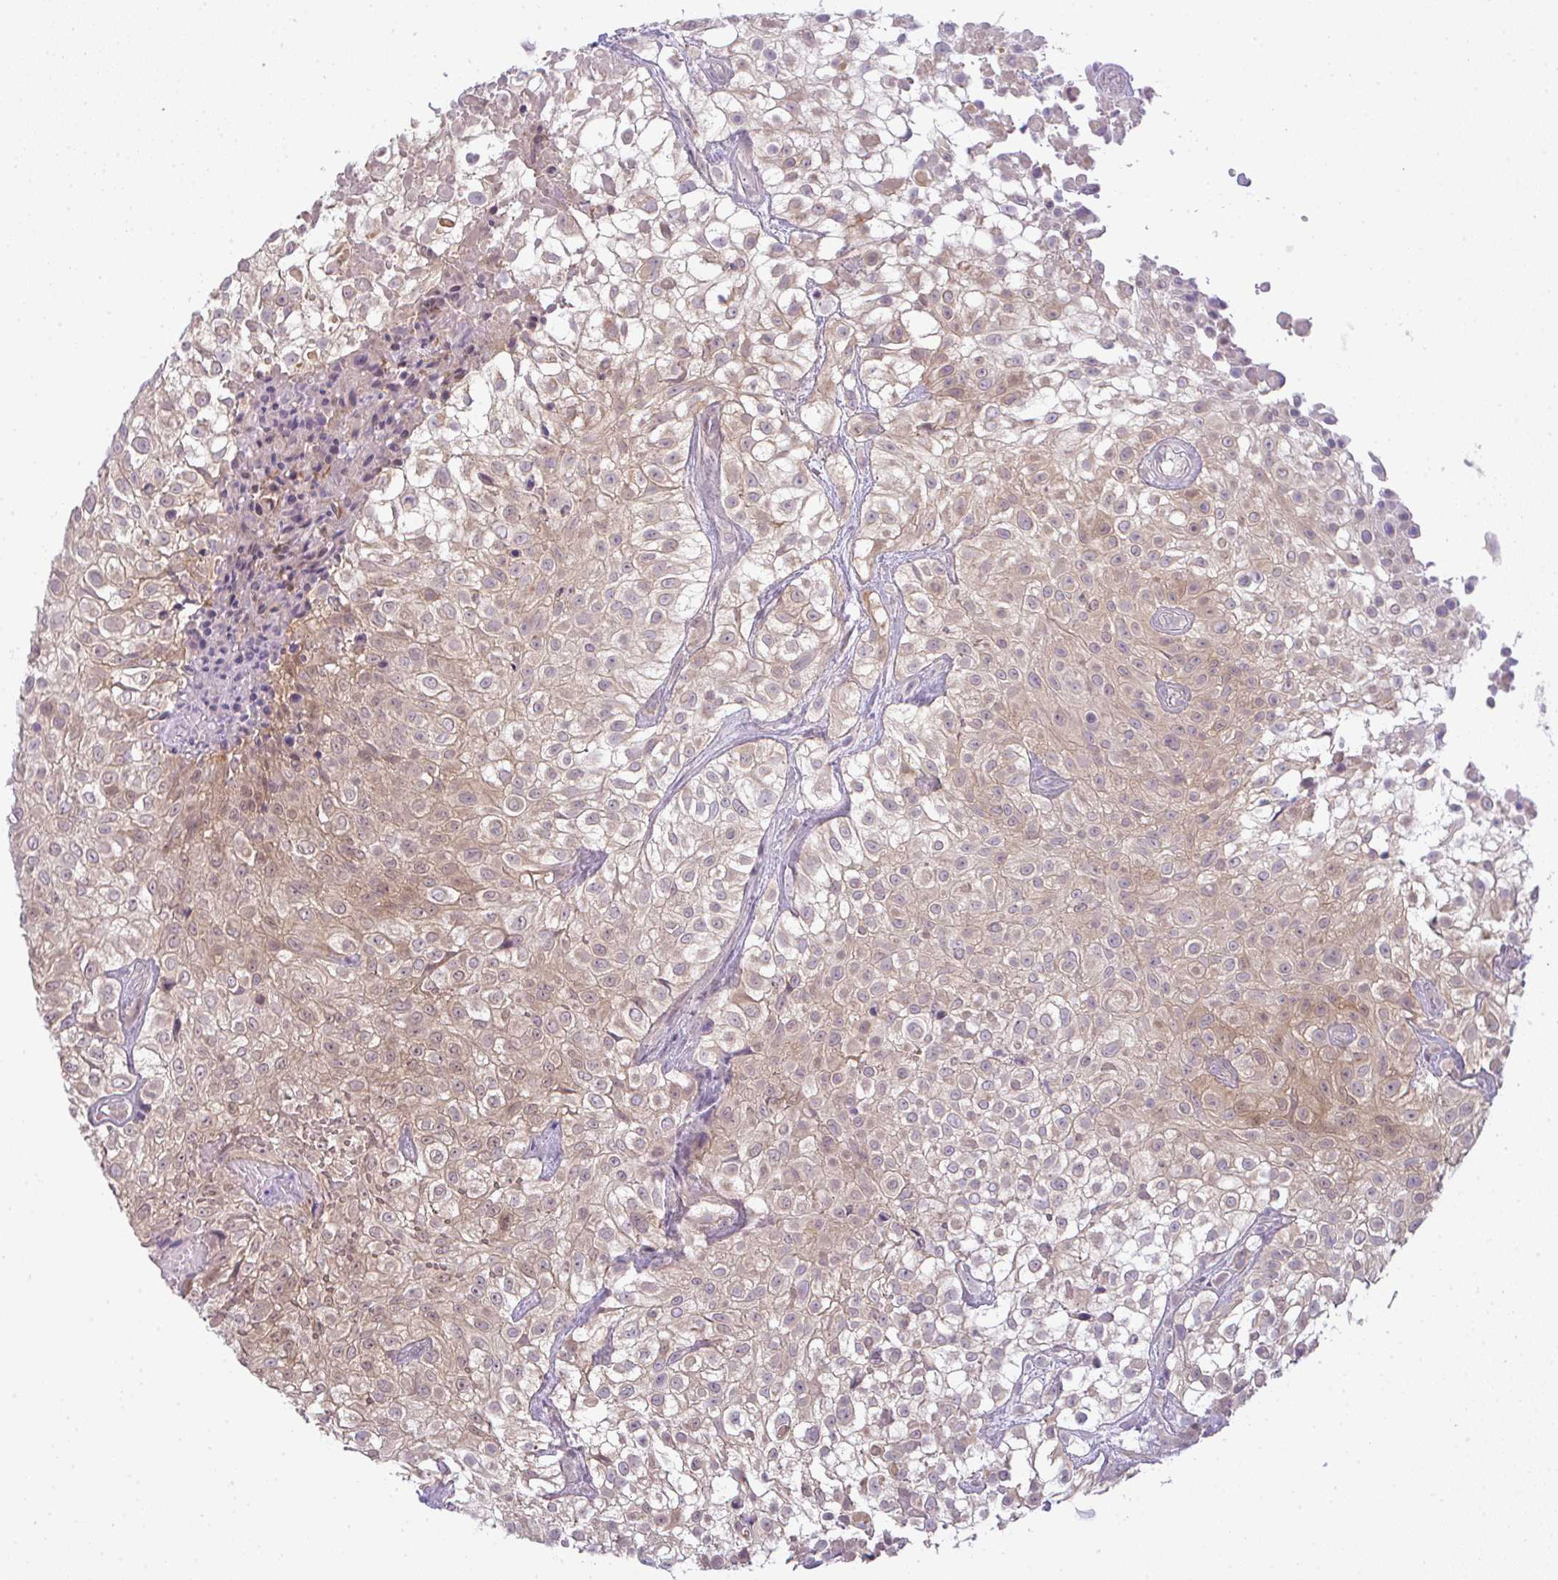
{"staining": {"intensity": "weak", "quantity": "25%-75%", "location": "nuclear"}, "tissue": "urothelial cancer", "cell_type": "Tumor cells", "image_type": "cancer", "snomed": [{"axis": "morphology", "description": "Urothelial carcinoma, High grade"}, {"axis": "topography", "description": "Urinary bladder"}], "caption": "Protein positivity by immunohistochemistry shows weak nuclear expression in approximately 25%-75% of tumor cells in urothelial cancer.", "gene": "CSE1L", "patient": {"sex": "male", "age": 56}}